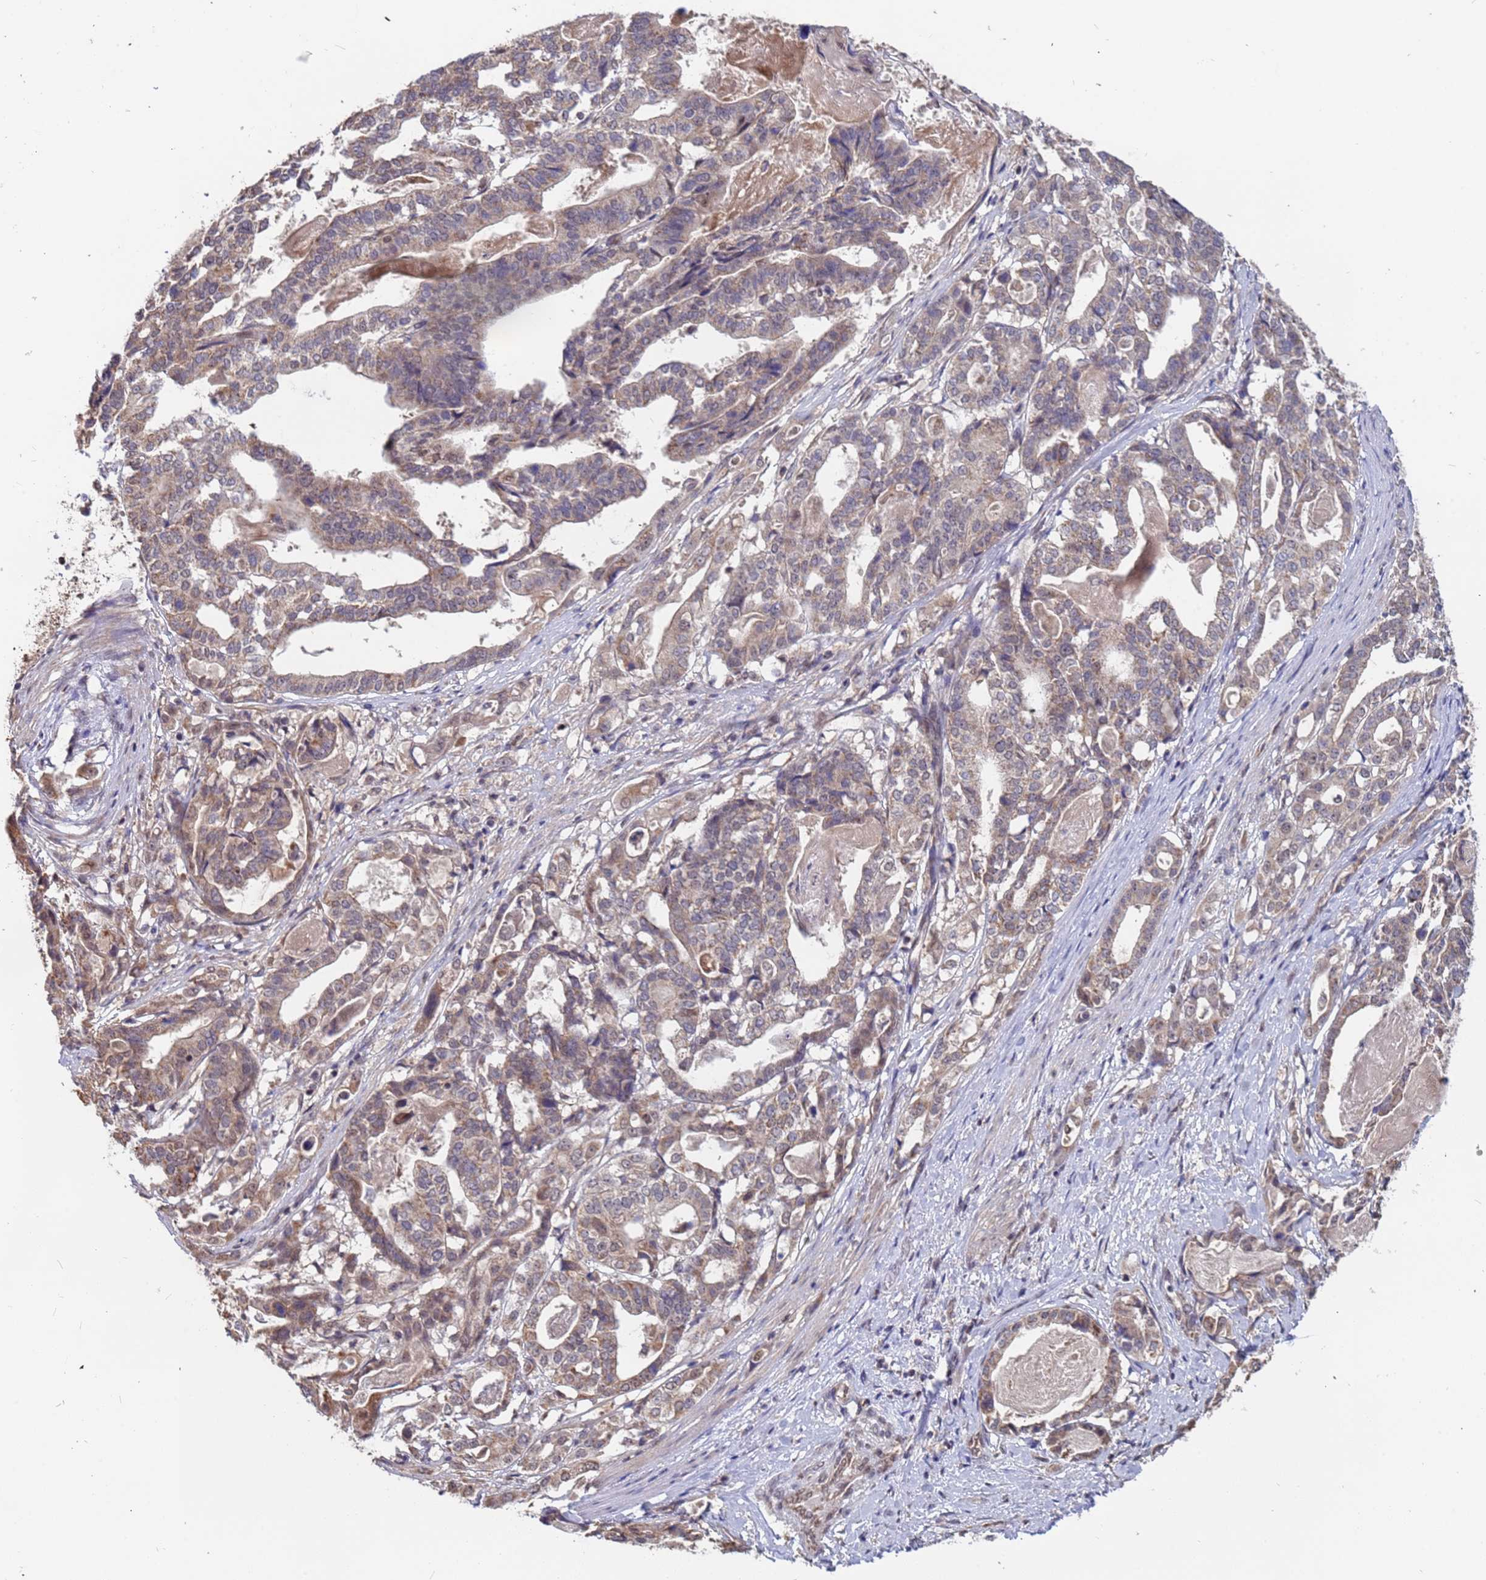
{"staining": {"intensity": "weak", "quantity": "<25%", "location": "cytoplasmic/membranous"}, "tissue": "stomach cancer", "cell_type": "Tumor cells", "image_type": "cancer", "snomed": [{"axis": "morphology", "description": "Adenocarcinoma, NOS"}, {"axis": "topography", "description": "Stomach"}], "caption": "High magnification brightfield microscopy of adenocarcinoma (stomach) stained with DAB (3,3'-diaminobenzidine) (brown) and counterstained with hematoxylin (blue): tumor cells show no significant staining.", "gene": "DENND2B", "patient": {"sex": "male", "age": 48}}